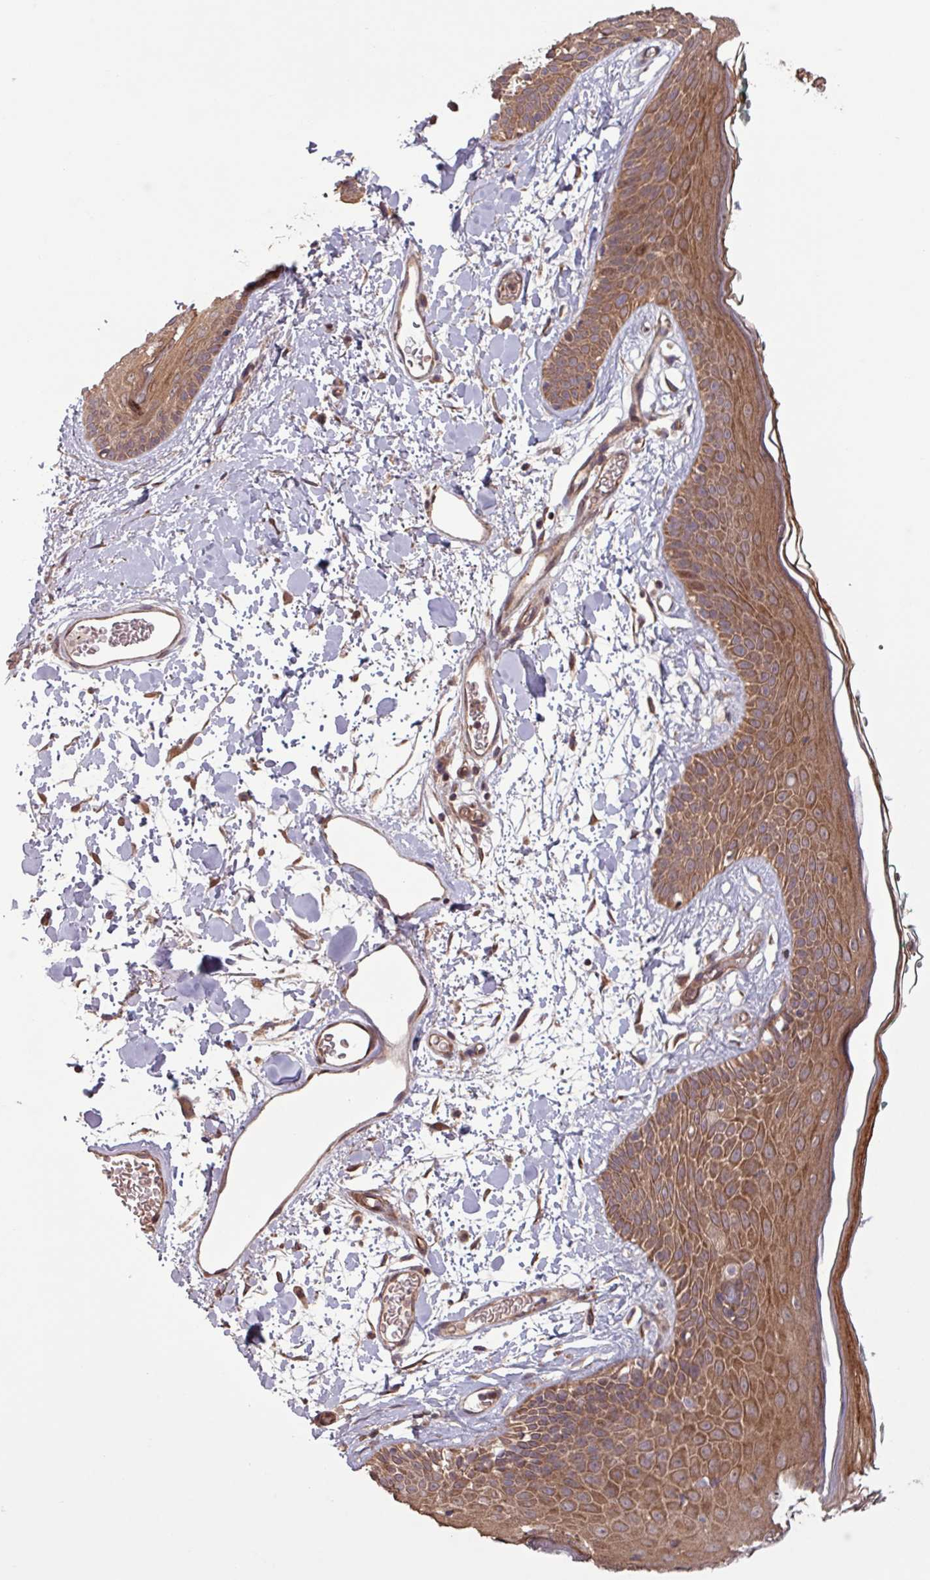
{"staining": {"intensity": "moderate", "quantity": ">75%", "location": "cytoplasmic/membranous"}, "tissue": "skin", "cell_type": "Fibroblasts", "image_type": "normal", "snomed": [{"axis": "morphology", "description": "Normal tissue, NOS"}, {"axis": "topography", "description": "Skin"}], "caption": "This photomicrograph exhibits immunohistochemistry (IHC) staining of benign human skin, with medium moderate cytoplasmic/membranous staining in approximately >75% of fibroblasts.", "gene": "TRABD2A", "patient": {"sex": "male", "age": 79}}